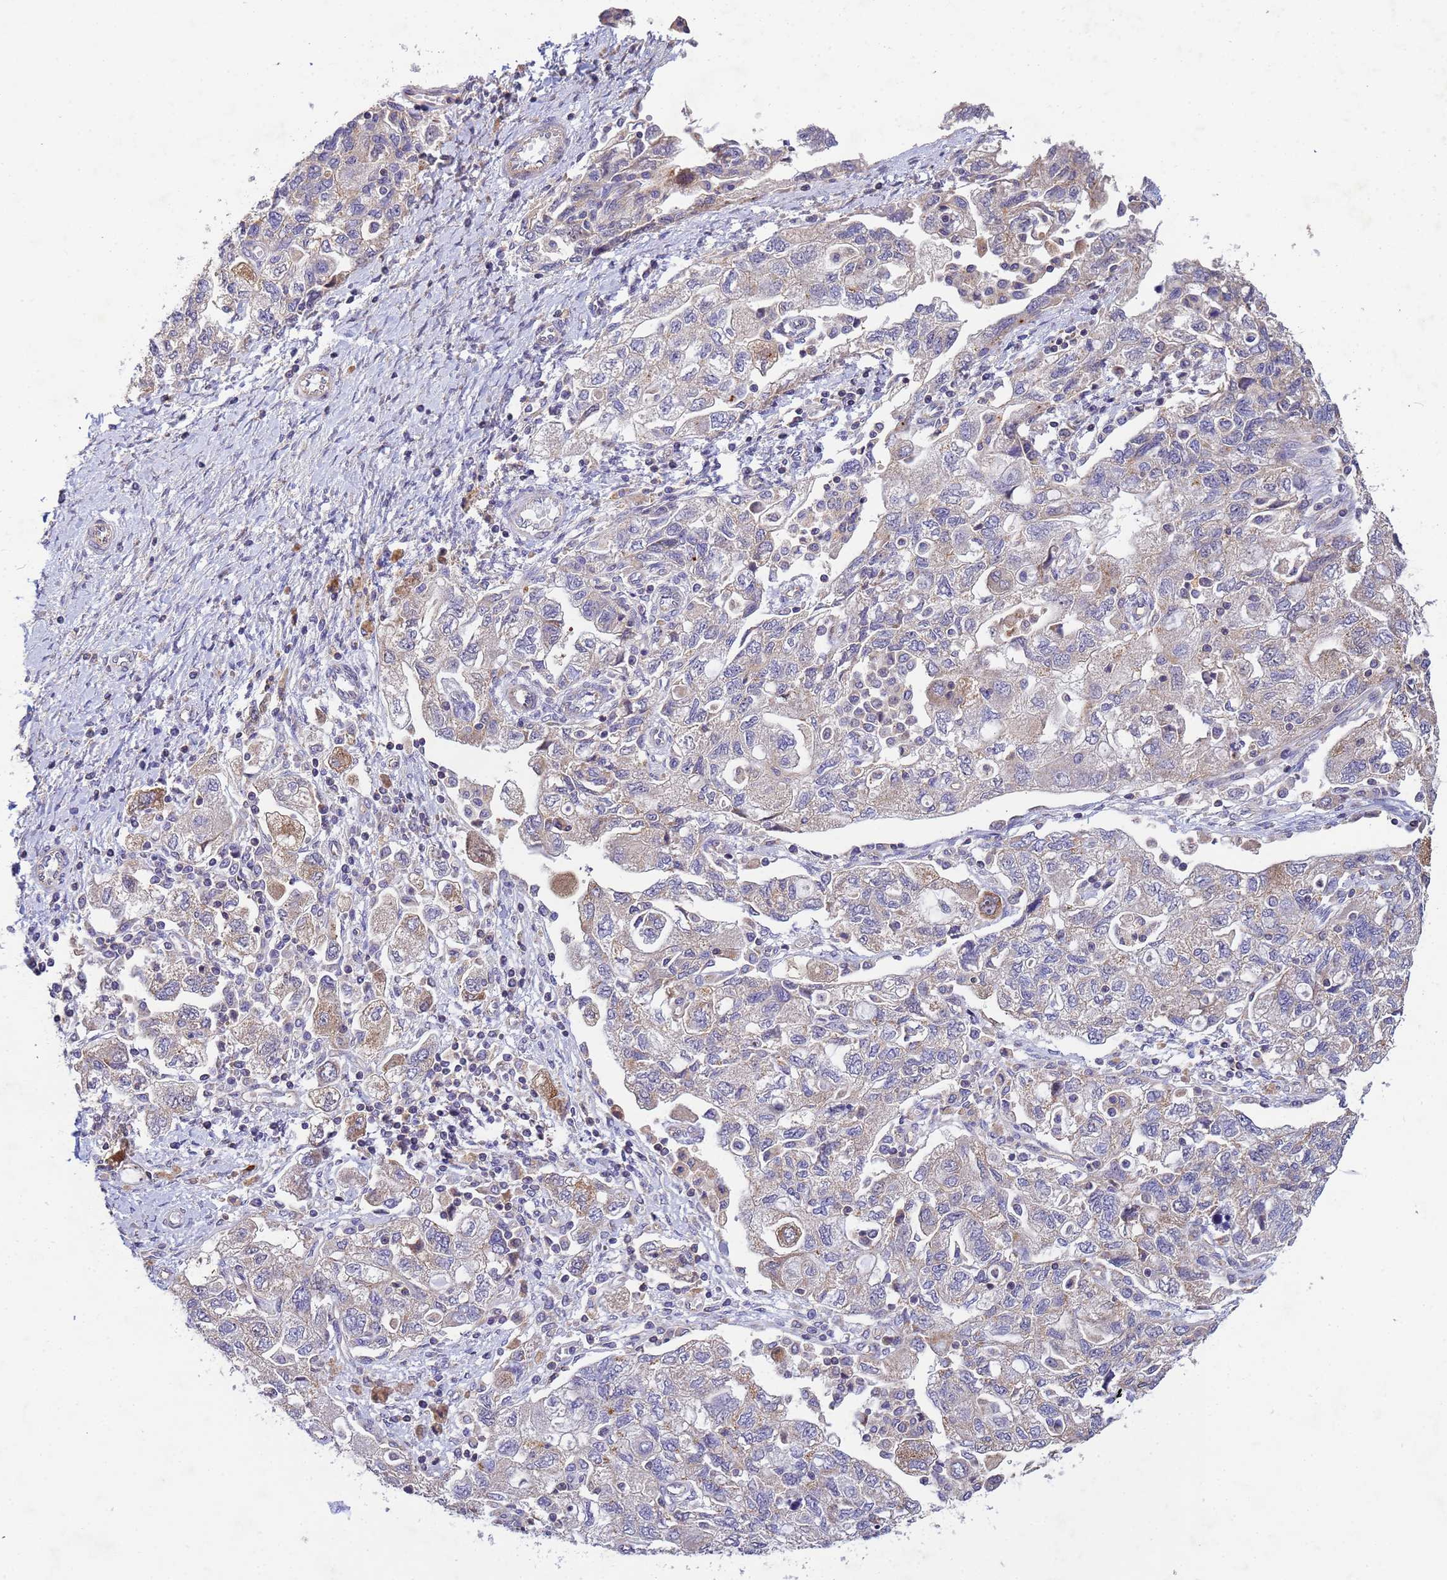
{"staining": {"intensity": "weak", "quantity": "<25%", "location": "cytoplasmic/membranous"}, "tissue": "ovarian cancer", "cell_type": "Tumor cells", "image_type": "cancer", "snomed": [{"axis": "morphology", "description": "Carcinoma, NOS"}, {"axis": "morphology", "description": "Cystadenocarcinoma, serous, NOS"}, {"axis": "topography", "description": "Ovary"}], "caption": "High magnification brightfield microscopy of serous cystadenocarcinoma (ovarian) stained with DAB (3,3'-diaminobenzidine) (brown) and counterstained with hematoxylin (blue): tumor cells show no significant positivity.", "gene": "CDC34", "patient": {"sex": "female", "age": 69}}